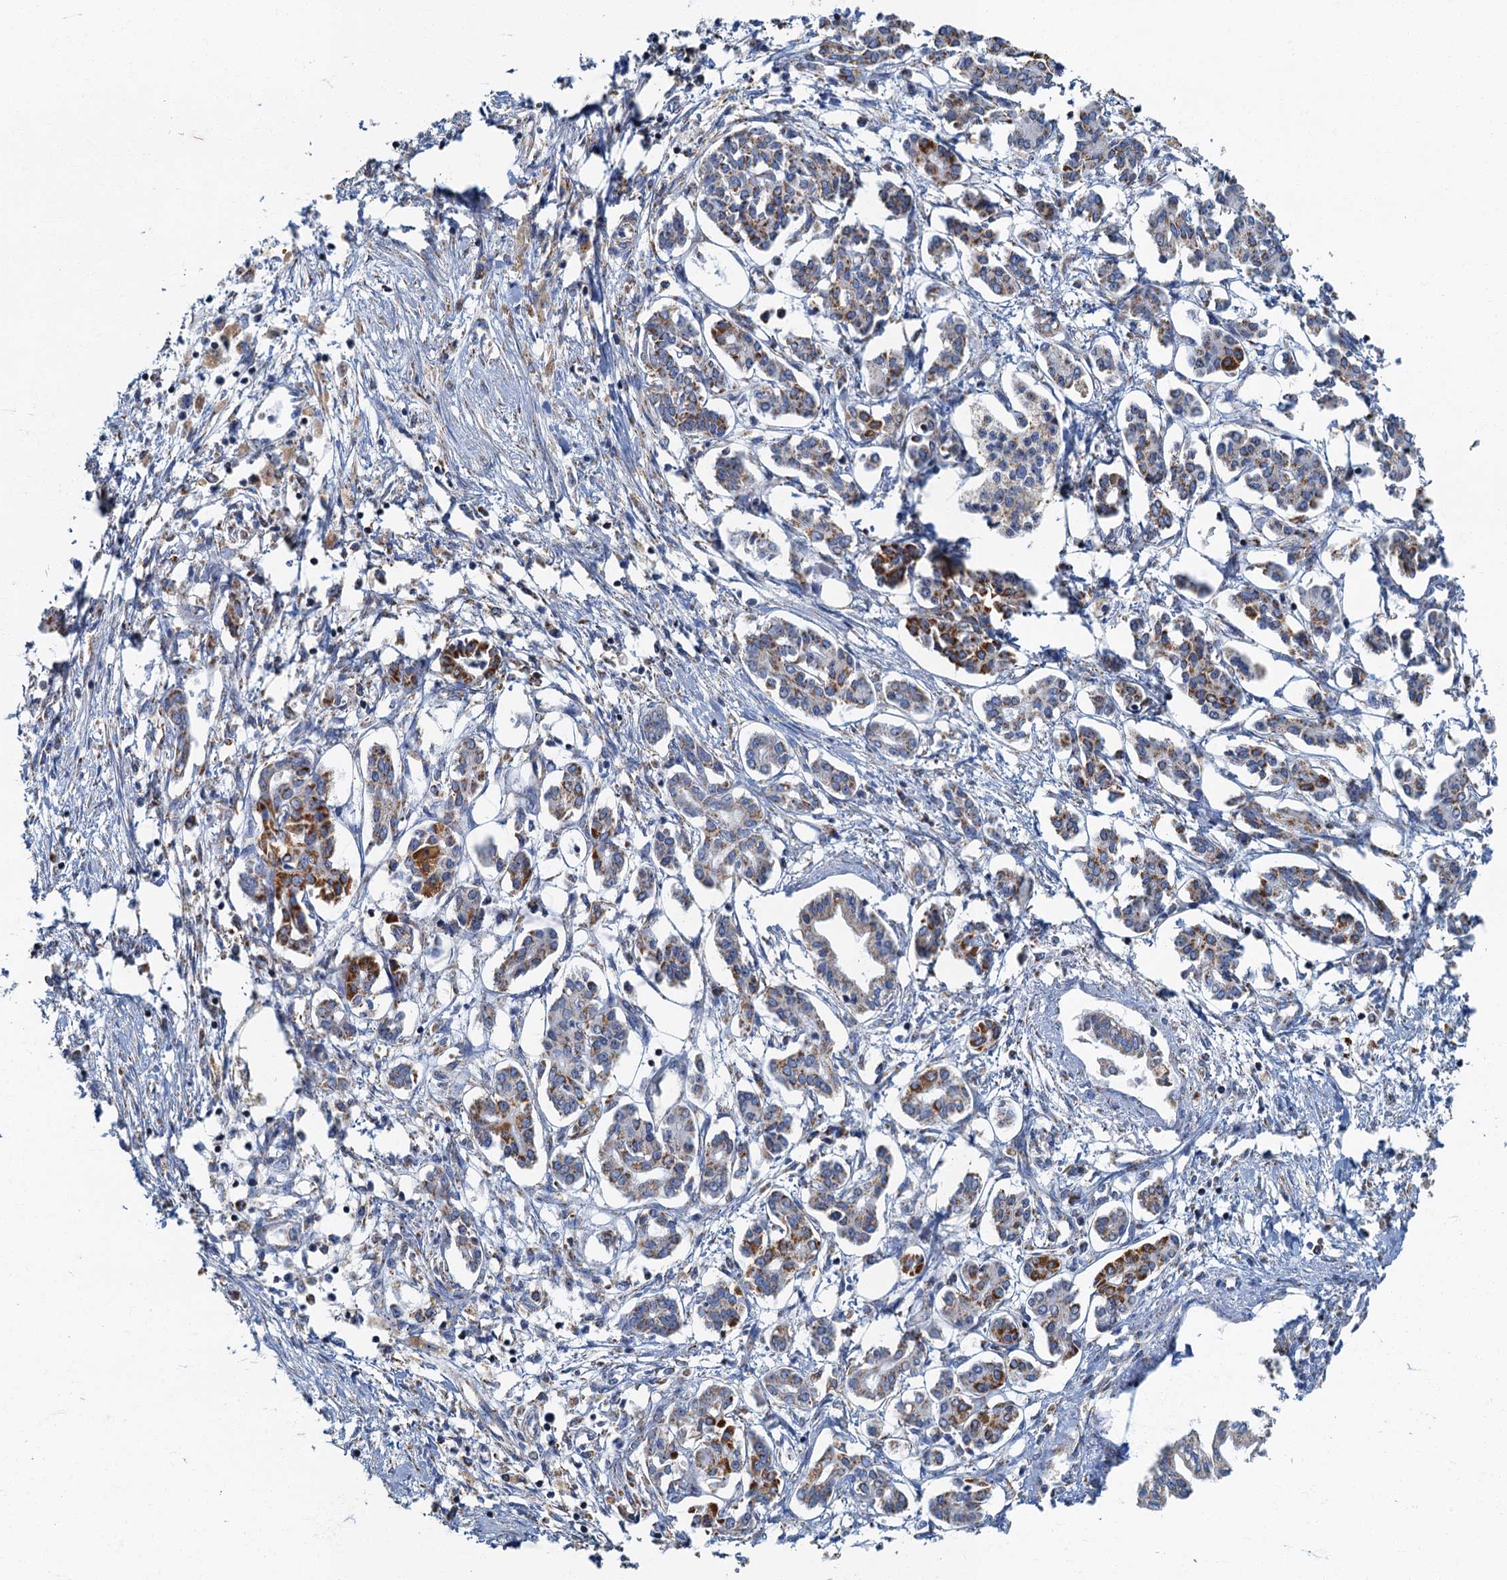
{"staining": {"intensity": "moderate", "quantity": "25%-75%", "location": "cytoplasmic/membranous"}, "tissue": "pancreatic cancer", "cell_type": "Tumor cells", "image_type": "cancer", "snomed": [{"axis": "morphology", "description": "Adenocarcinoma, NOS"}, {"axis": "topography", "description": "Pancreas"}], "caption": "Human adenocarcinoma (pancreatic) stained with a protein marker demonstrates moderate staining in tumor cells.", "gene": "RAD9B", "patient": {"sex": "female", "age": 50}}